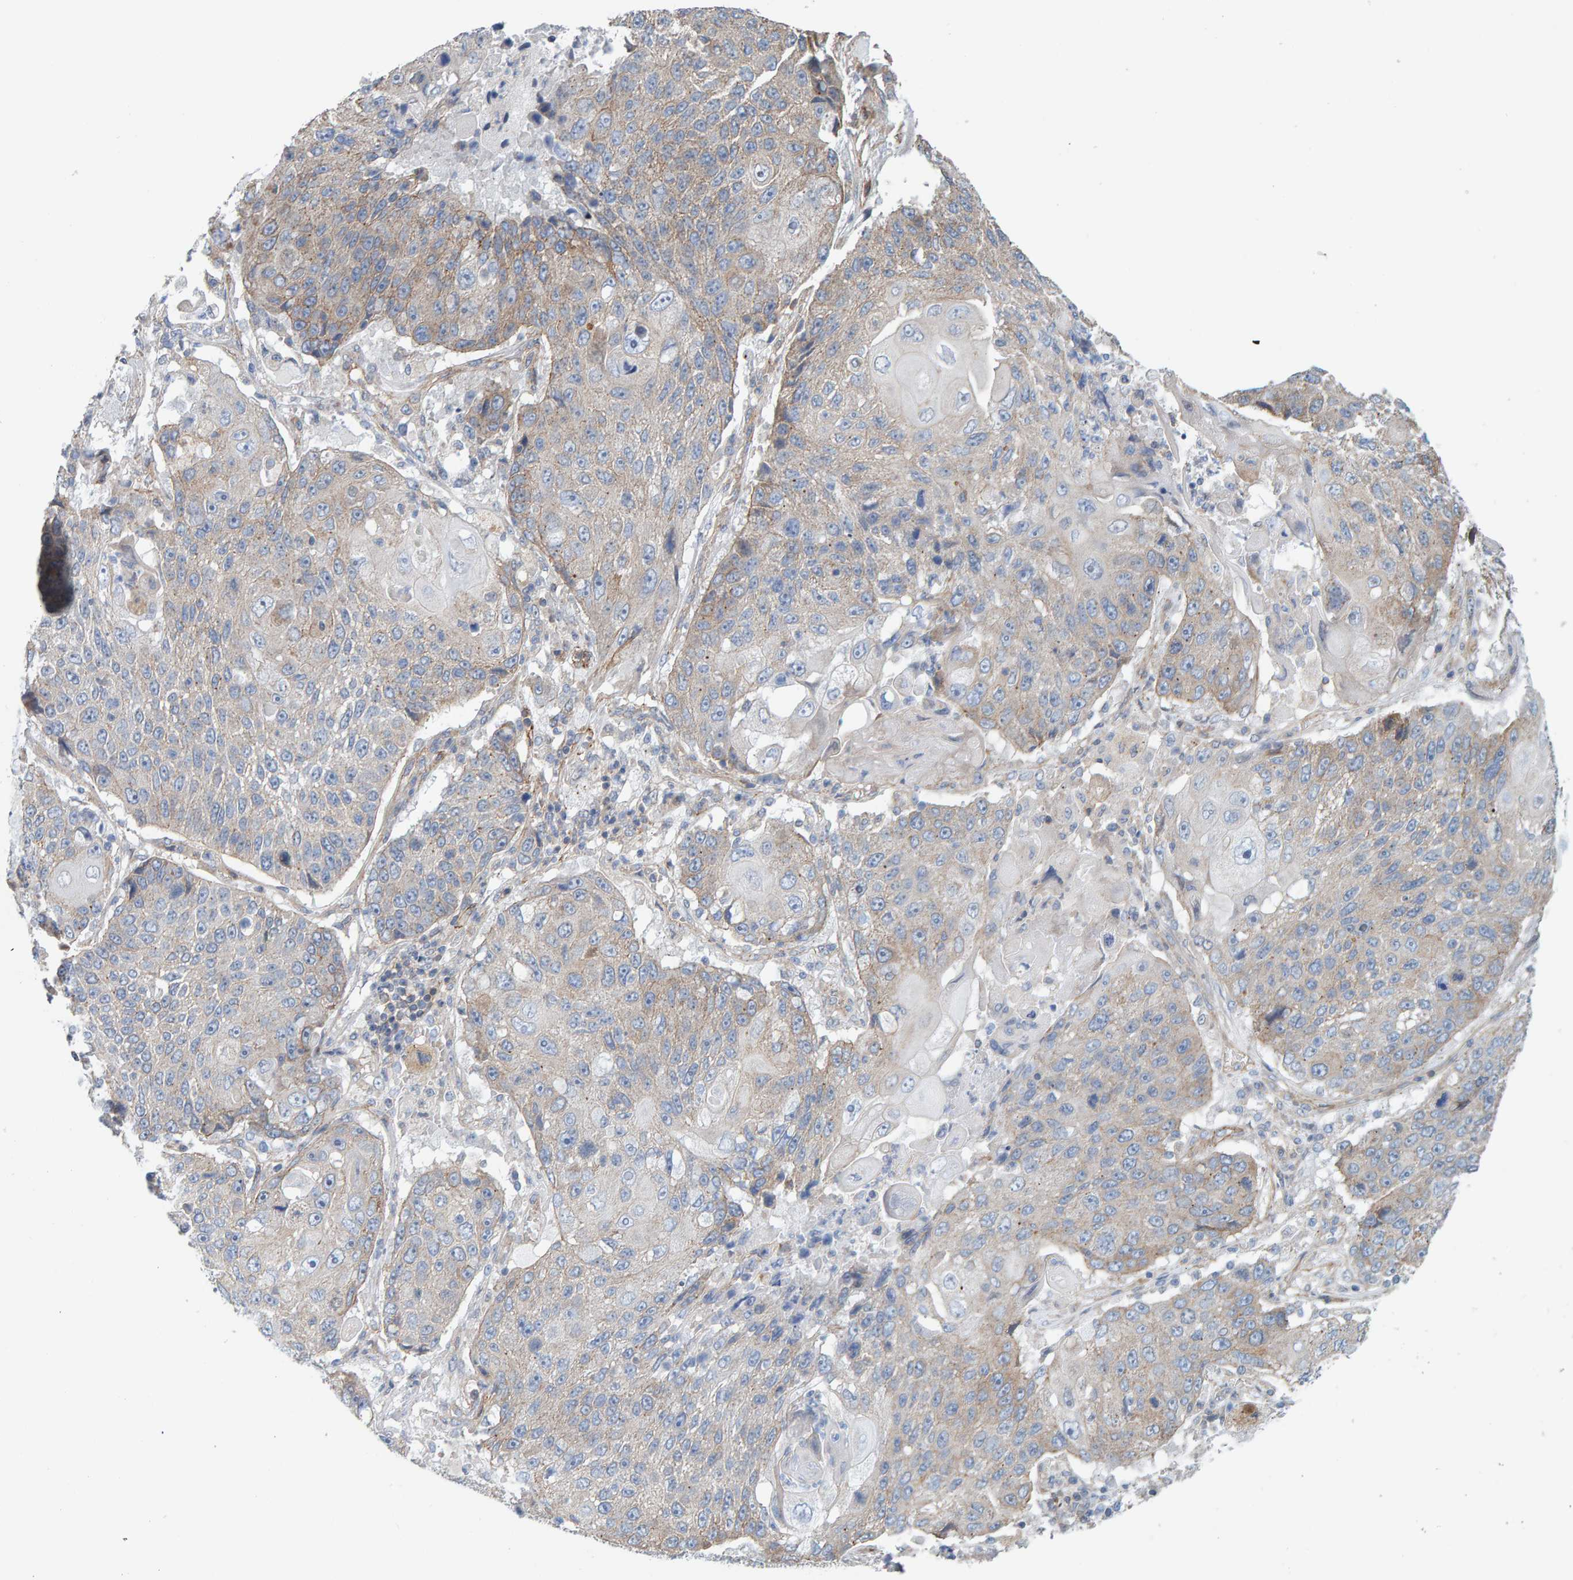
{"staining": {"intensity": "weak", "quantity": "<25%", "location": "cytoplasmic/membranous"}, "tissue": "lung cancer", "cell_type": "Tumor cells", "image_type": "cancer", "snomed": [{"axis": "morphology", "description": "Squamous cell carcinoma, NOS"}, {"axis": "topography", "description": "Lung"}], "caption": "A high-resolution histopathology image shows immunohistochemistry (IHC) staining of lung cancer (squamous cell carcinoma), which shows no significant expression in tumor cells.", "gene": "RGP1", "patient": {"sex": "male", "age": 61}}